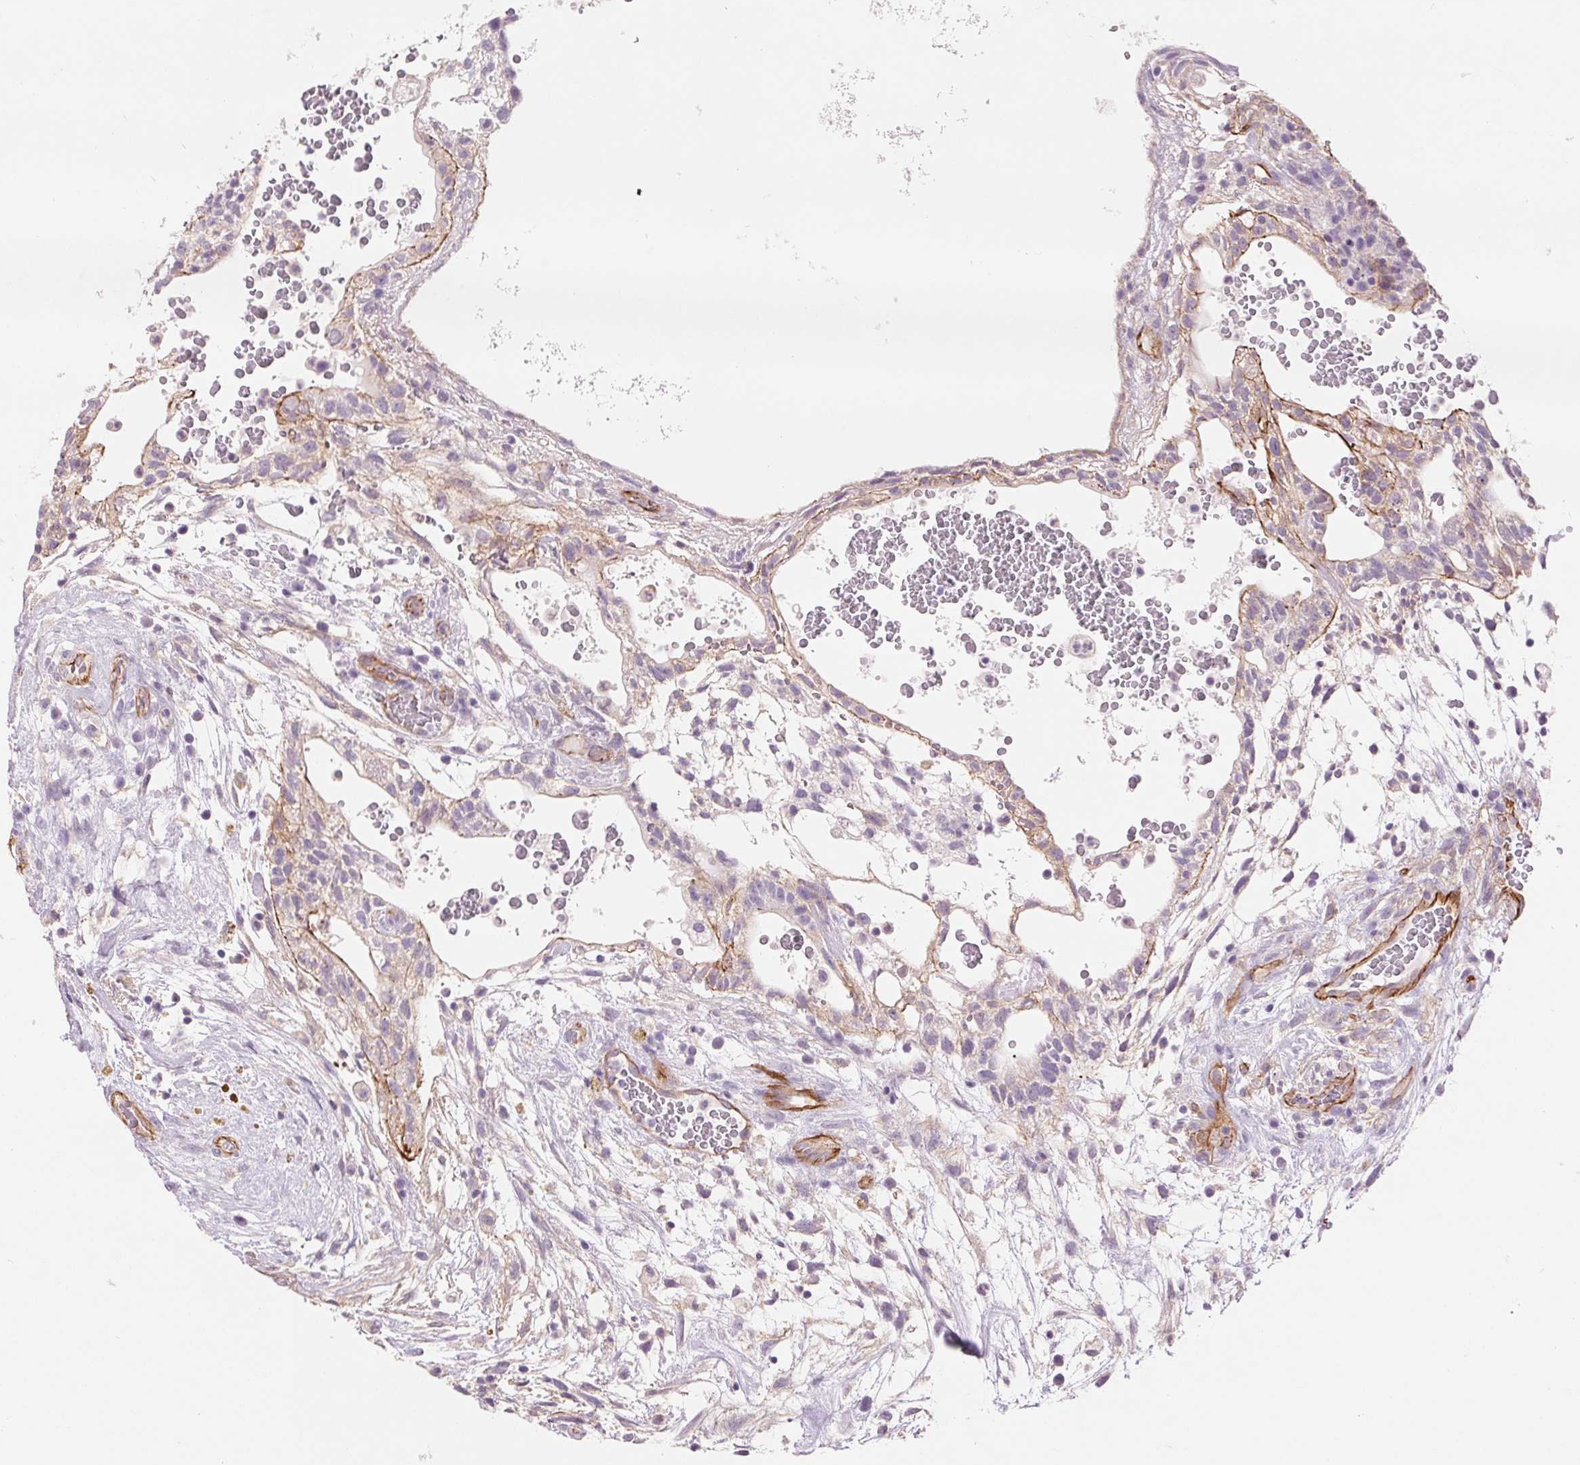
{"staining": {"intensity": "moderate", "quantity": "<25%", "location": "cytoplasmic/membranous"}, "tissue": "testis cancer", "cell_type": "Tumor cells", "image_type": "cancer", "snomed": [{"axis": "morphology", "description": "Normal tissue, NOS"}, {"axis": "morphology", "description": "Carcinoma, Embryonal, NOS"}, {"axis": "topography", "description": "Testis"}], "caption": "Tumor cells demonstrate moderate cytoplasmic/membranous expression in approximately <25% of cells in testis embryonal carcinoma. The staining is performed using DAB (3,3'-diaminobenzidine) brown chromogen to label protein expression. The nuclei are counter-stained blue using hematoxylin.", "gene": "DIXDC1", "patient": {"sex": "male", "age": 32}}